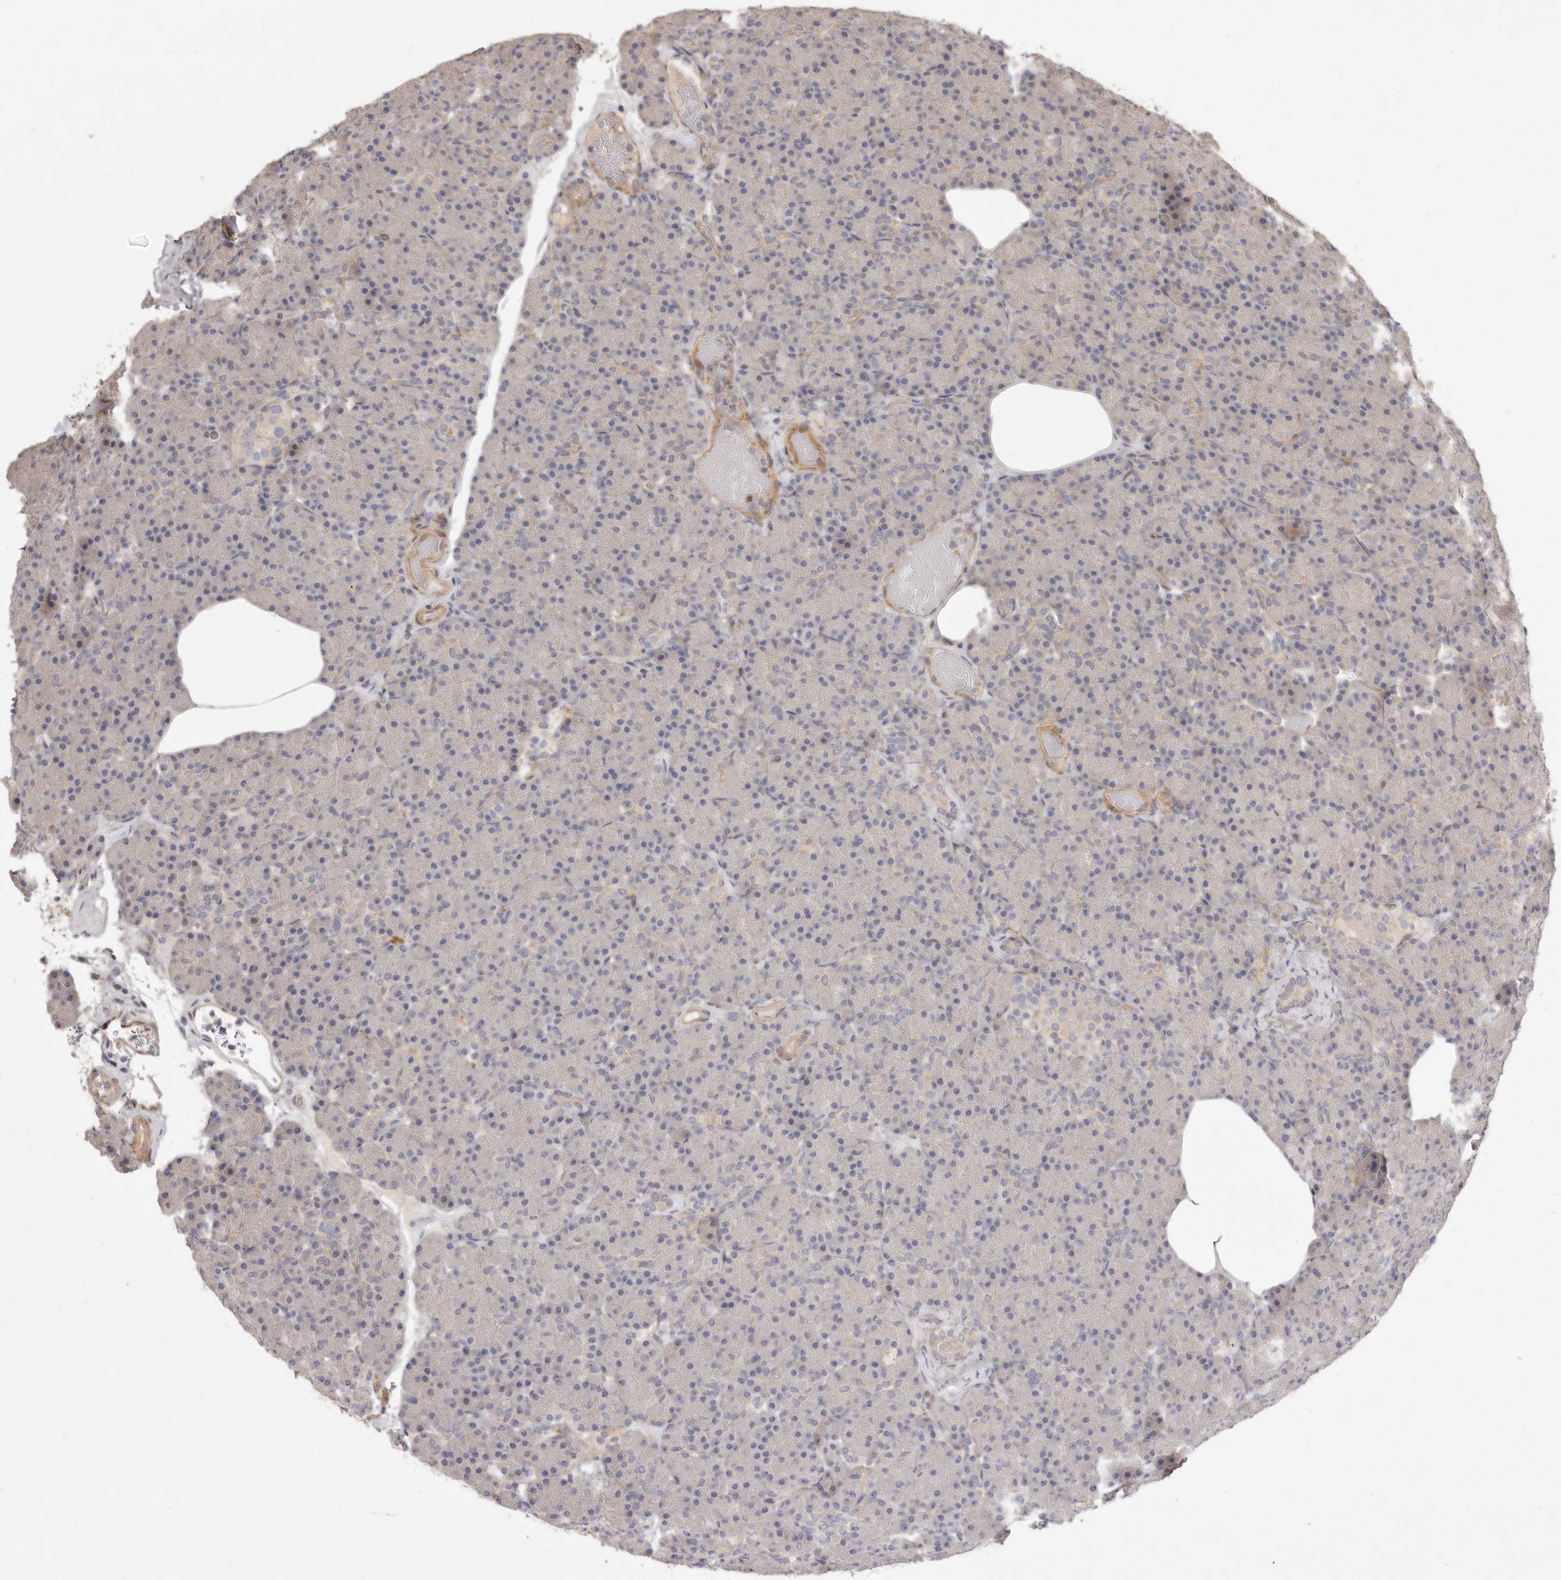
{"staining": {"intensity": "weak", "quantity": "<25%", "location": "cytoplasmic/membranous"}, "tissue": "pancreas", "cell_type": "Exocrine glandular cells", "image_type": "normal", "snomed": [{"axis": "morphology", "description": "Normal tissue, NOS"}, {"axis": "topography", "description": "Pancreas"}], "caption": "Immunohistochemistry of normal human pancreas shows no expression in exocrine glandular cells.", "gene": "ADAMTS9", "patient": {"sex": "female", "age": 43}}